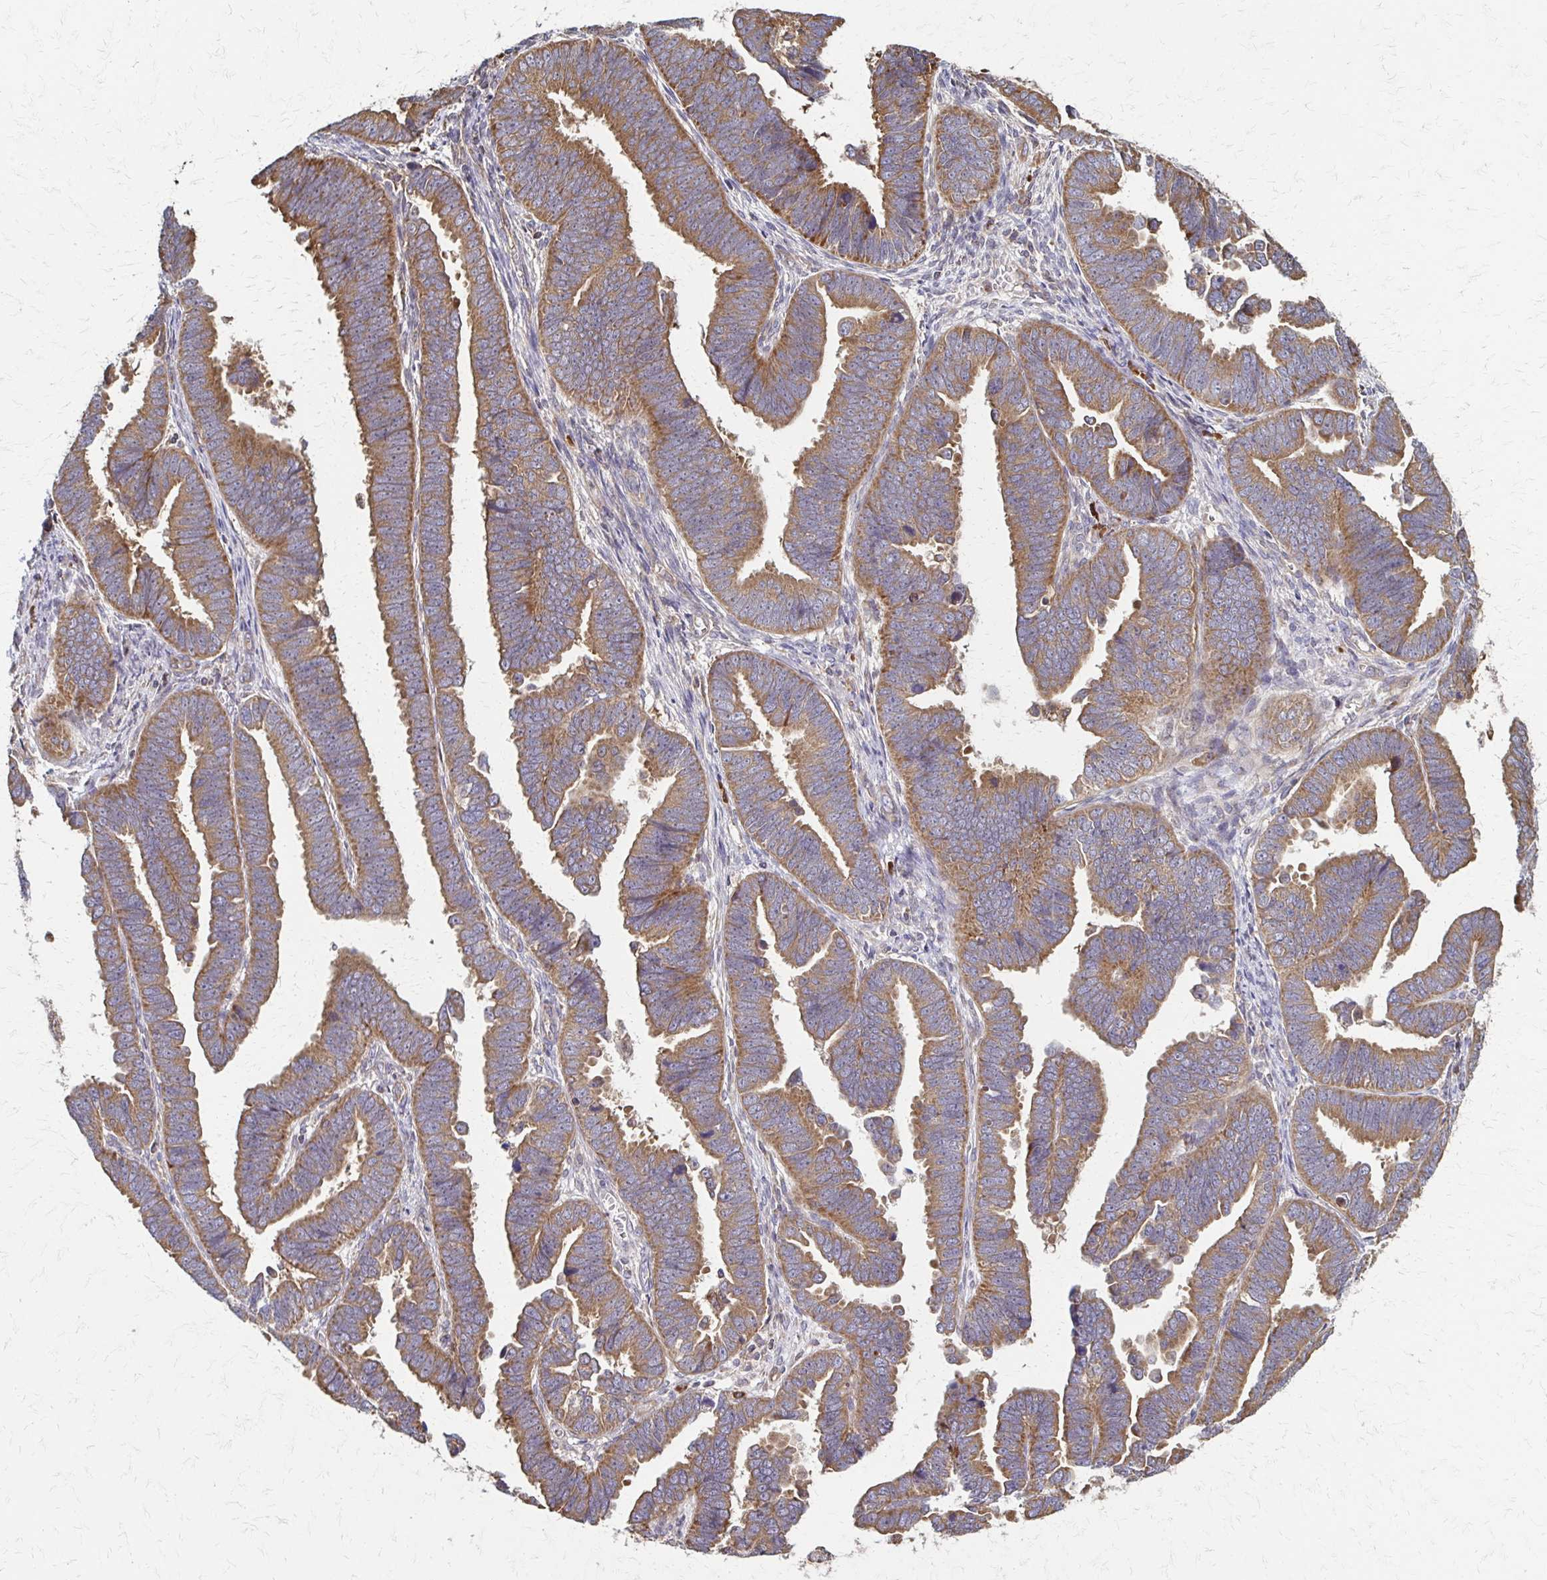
{"staining": {"intensity": "moderate", "quantity": ">75%", "location": "cytoplasmic/membranous"}, "tissue": "endometrial cancer", "cell_type": "Tumor cells", "image_type": "cancer", "snomed": [{"axis": "morphology", "description": "Adenocarcinoma, NOS"}, {"axis": "topography", "description": "Endometrium"}], "caption": "Human adenocarcinoma (endometrial) stained with a protein marker reveals moderate staining in tumor cells.", "gene": "EEF2", "patient": {"sex": "female", "age": 75}}